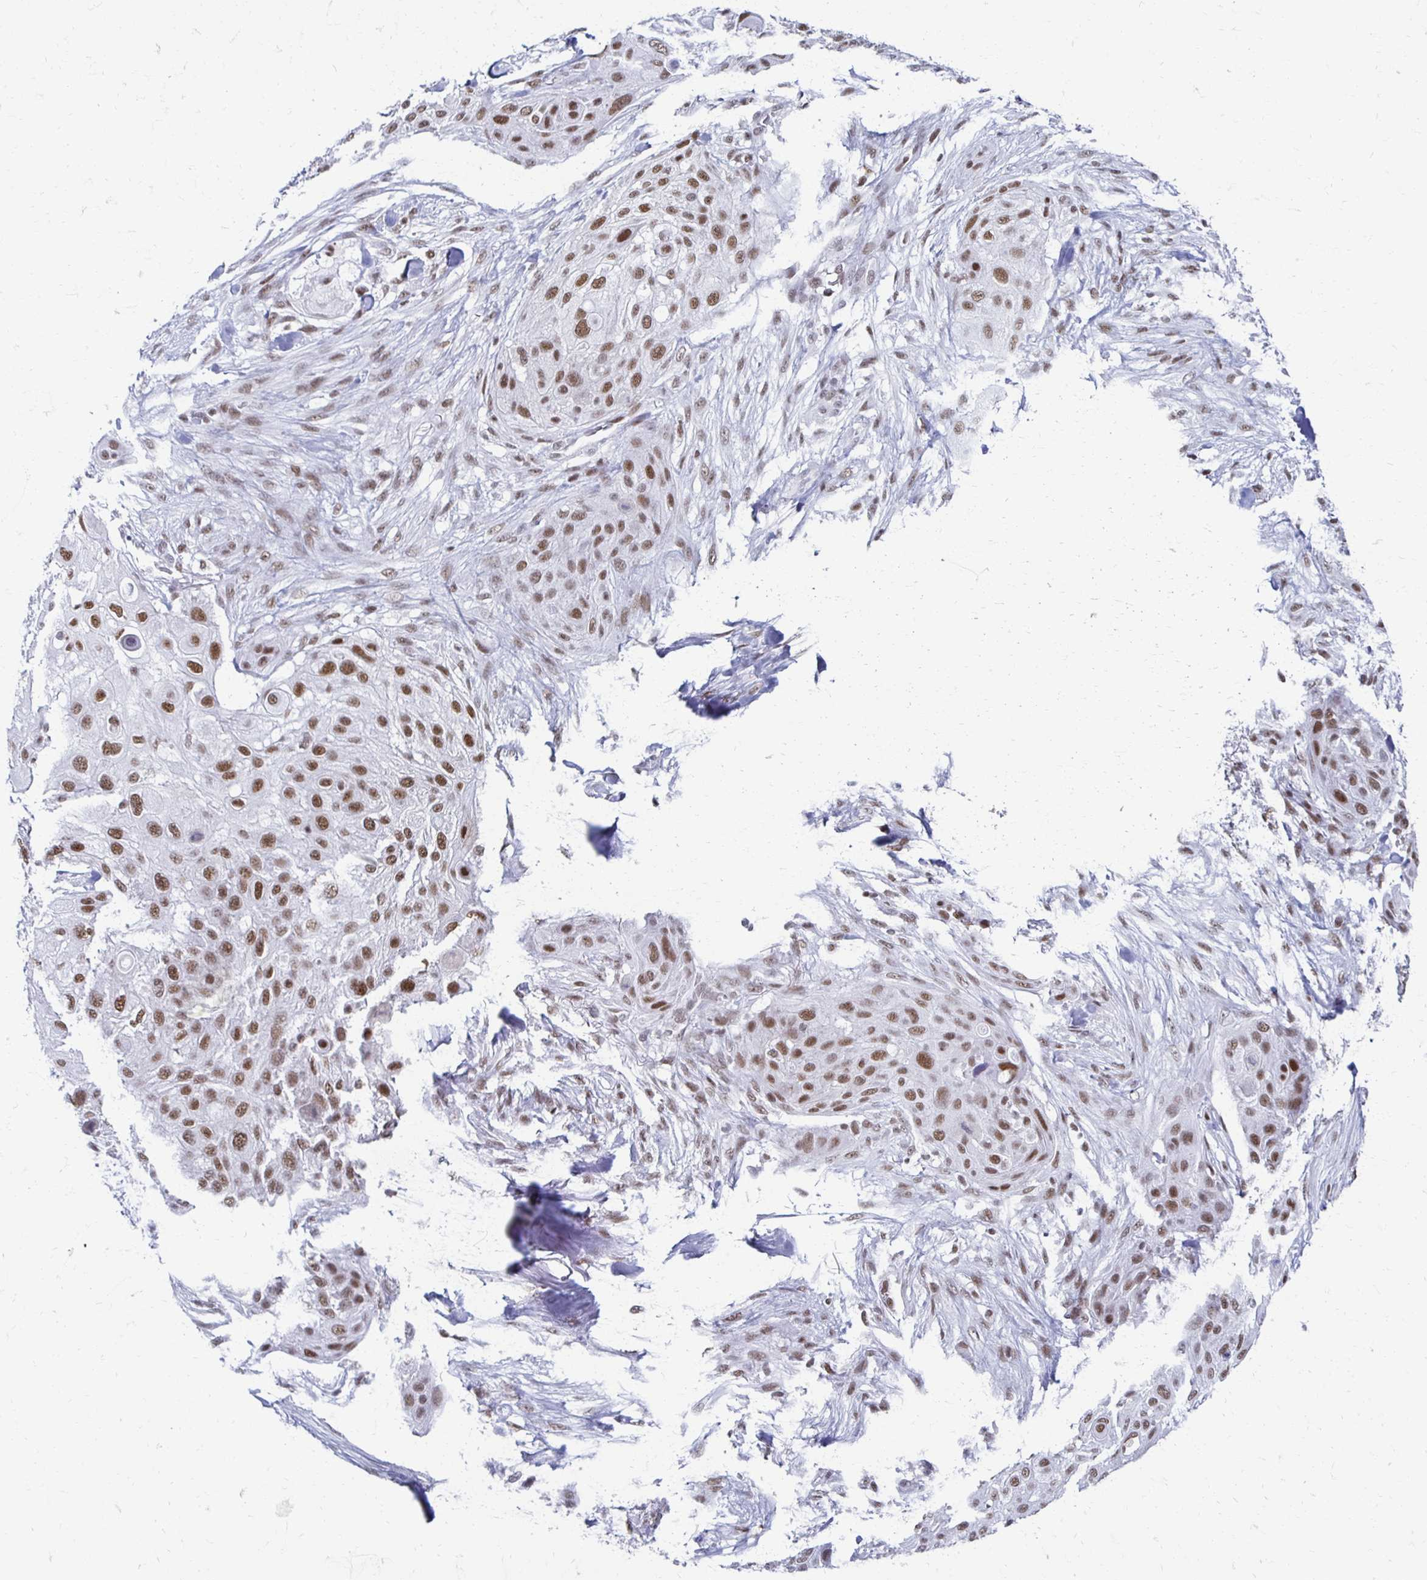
{"staining": {"intensity": "moderate", "quantity": ">75%", "location": "nuclear"}, "tissue": "skin cancer", "cell_type": "Tumor cells", "image_type": "cancer", "snomed": [{"axis": "morphology", "description": "Squamous cell carcinoma, NOS"}, {"axis": "topography", "description": "Skin"}], "caption": "DAB (3,3'-diaminobenzidine) immunohistochemical staining of skin cancer exhibits moderate nuclear protein positivity in about >75% of tumor cells.", "gene": "IRF7", "patient": {"sex": "female", "age": 87}}